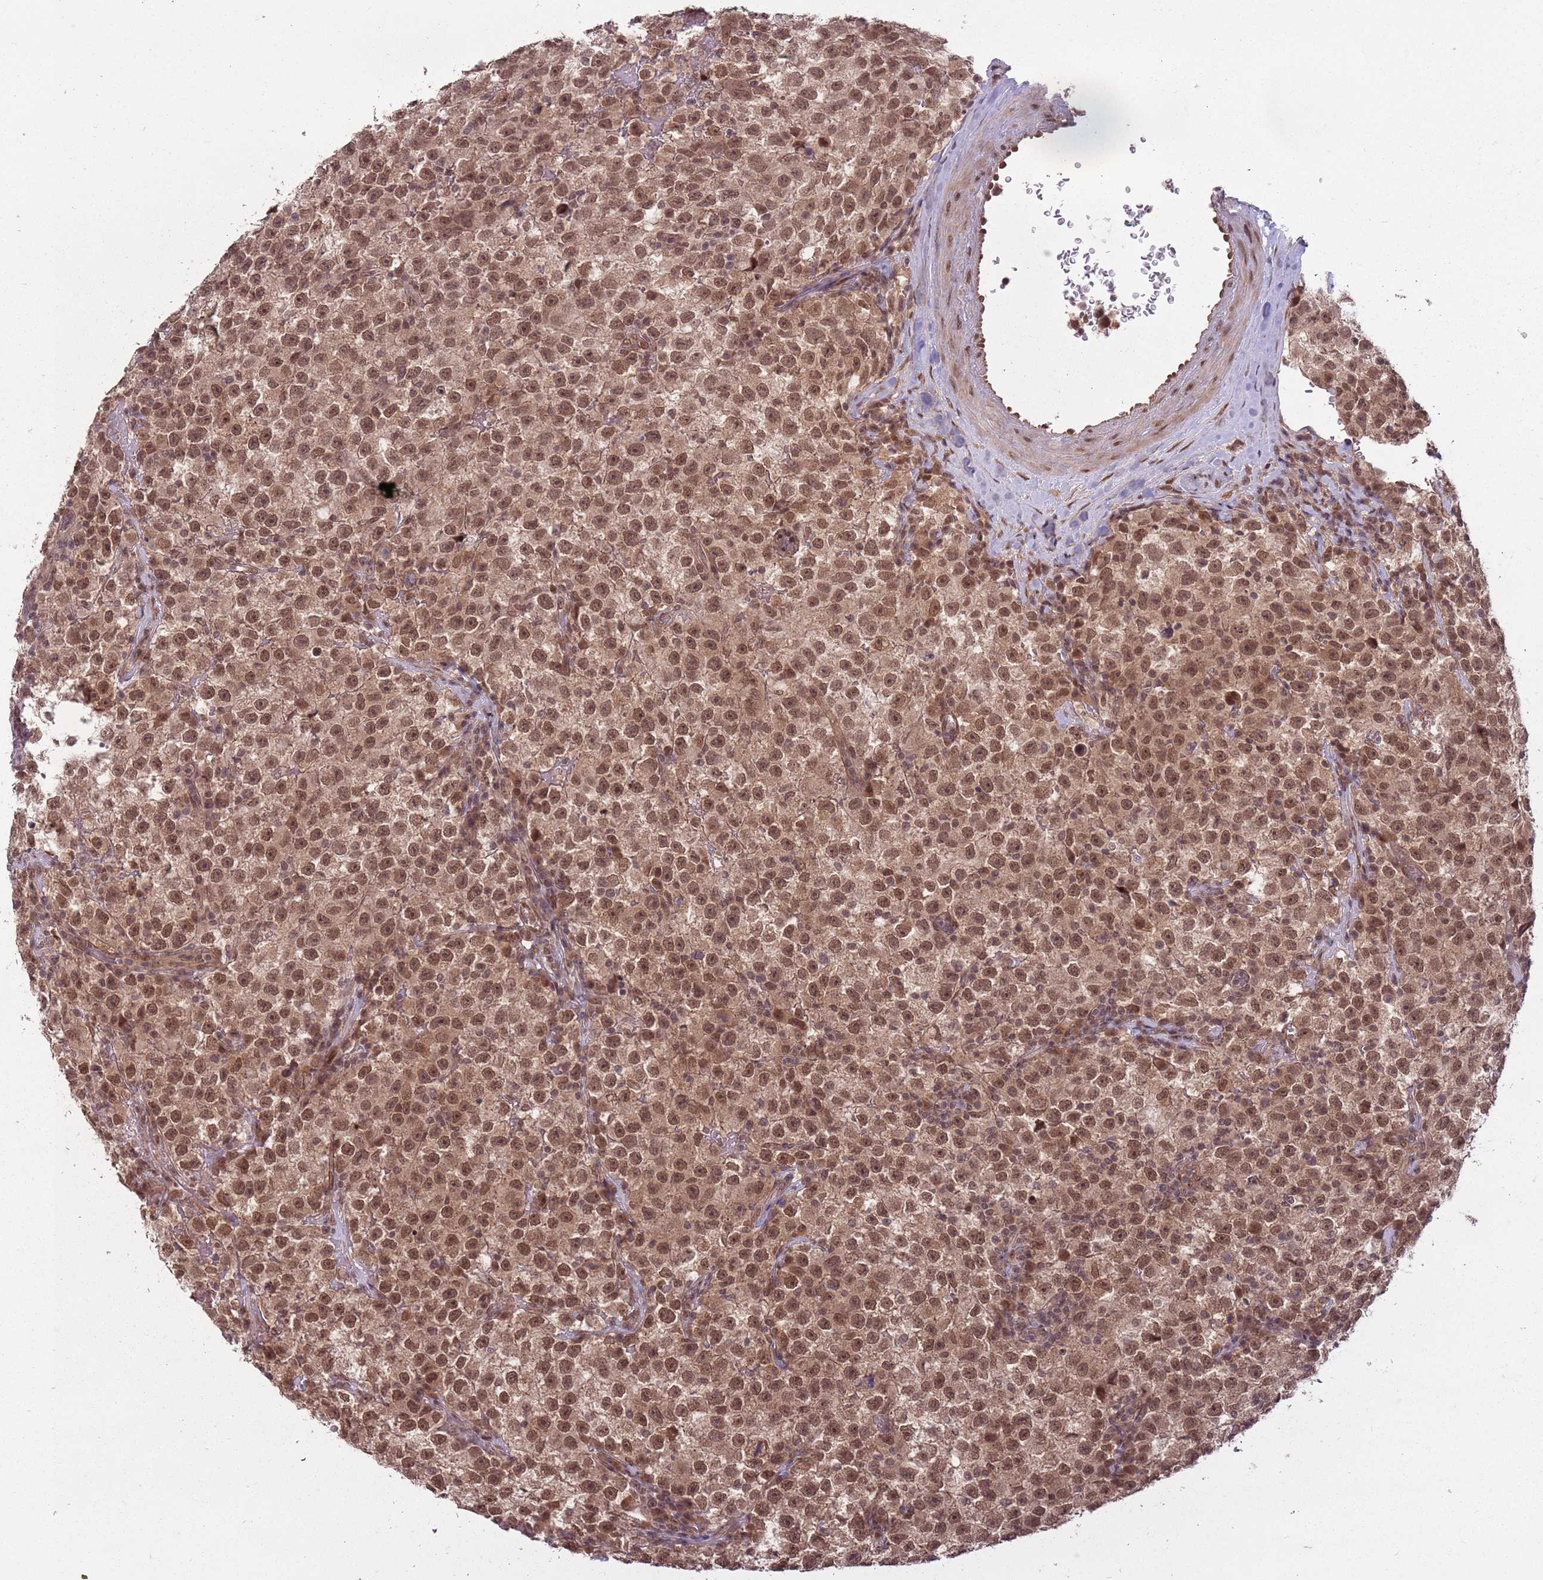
{"staining": {"intensity": "moderate", "quantity": ">75%", "location": "cytoplasmic/membranous,nuclear"}, "tissue": "testis cancer", "cell_type": "Tumor cells", "image_type": "cancer", "snomed": [{"axis": "morphology", "description": "Seminoma, NOS"}, {"axis": "topography", "description": "Testis"}], "caption": "Approximately >75% of tumor cells in seminoma (testis) reveal moderate cytoplasmic/membranous and nuclear protein expression as visualized by brown immunohistochemical staining.", "gene": "ADAMTS3", "patient": {"sex": "male", "age": 22}}